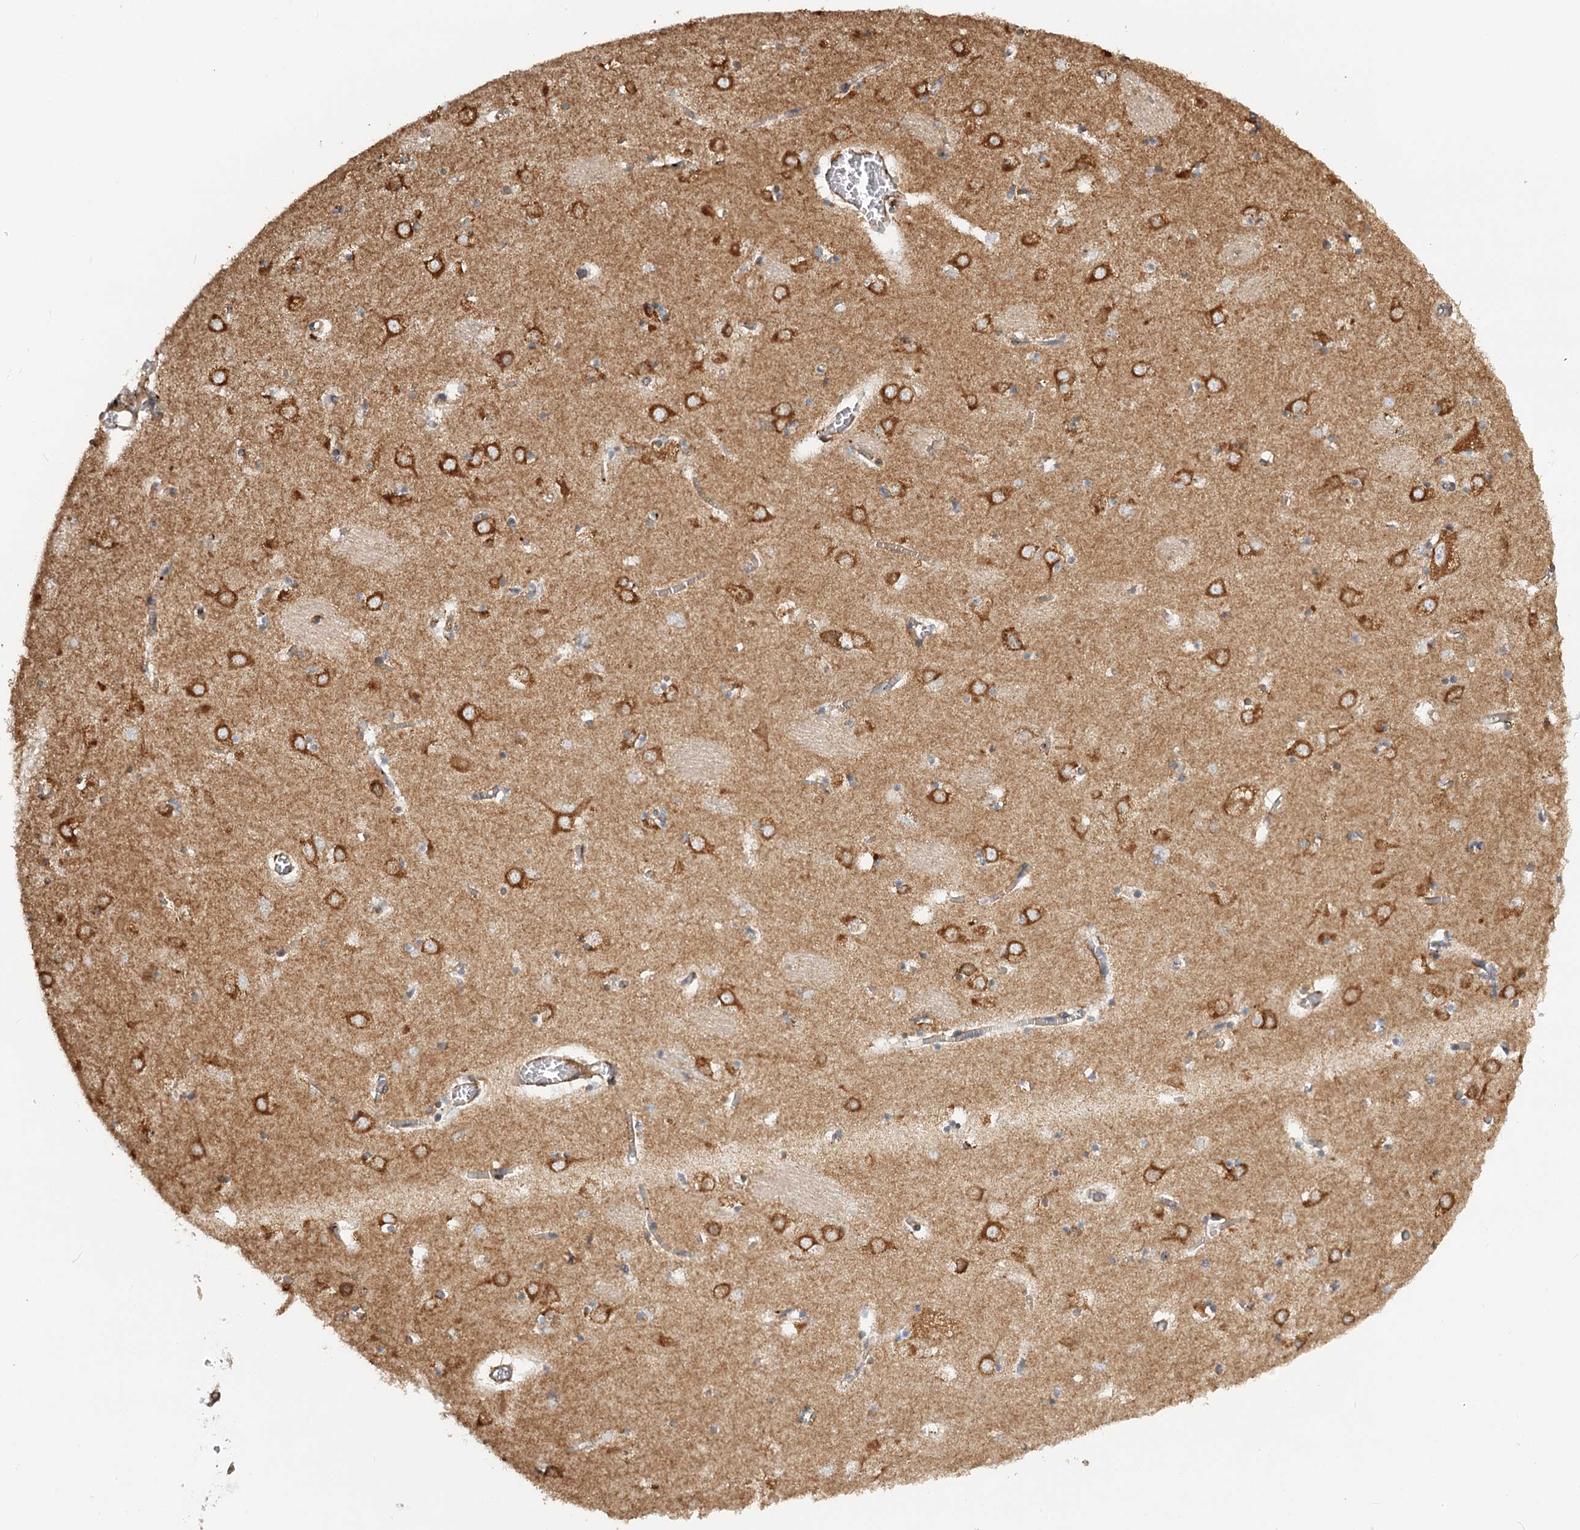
{"staining": {"intensity": "moderate", "quantity": "<25%", "location": "cytoplasmic/membranous"}, "tissue": "caudate", "cell_type": "Glial cells", "image_type": "normal", "snomed": [{"axis": "morphology", "description": "Normal tissue, NOS"}, {"axis": "topography", "description": "Lateral ventricle wall"}], "caption": "Moderate cytoplasmic/membranous positivity is identified in approximately <25% of glial cells in unremarkable caudate. (DAB (3,3'-diaminobenzidine) IHC, brown staining for protein, blue staining for nuclei).", "gene": "TAS1R1", "patient": {"sex": "male", "age": 70}}